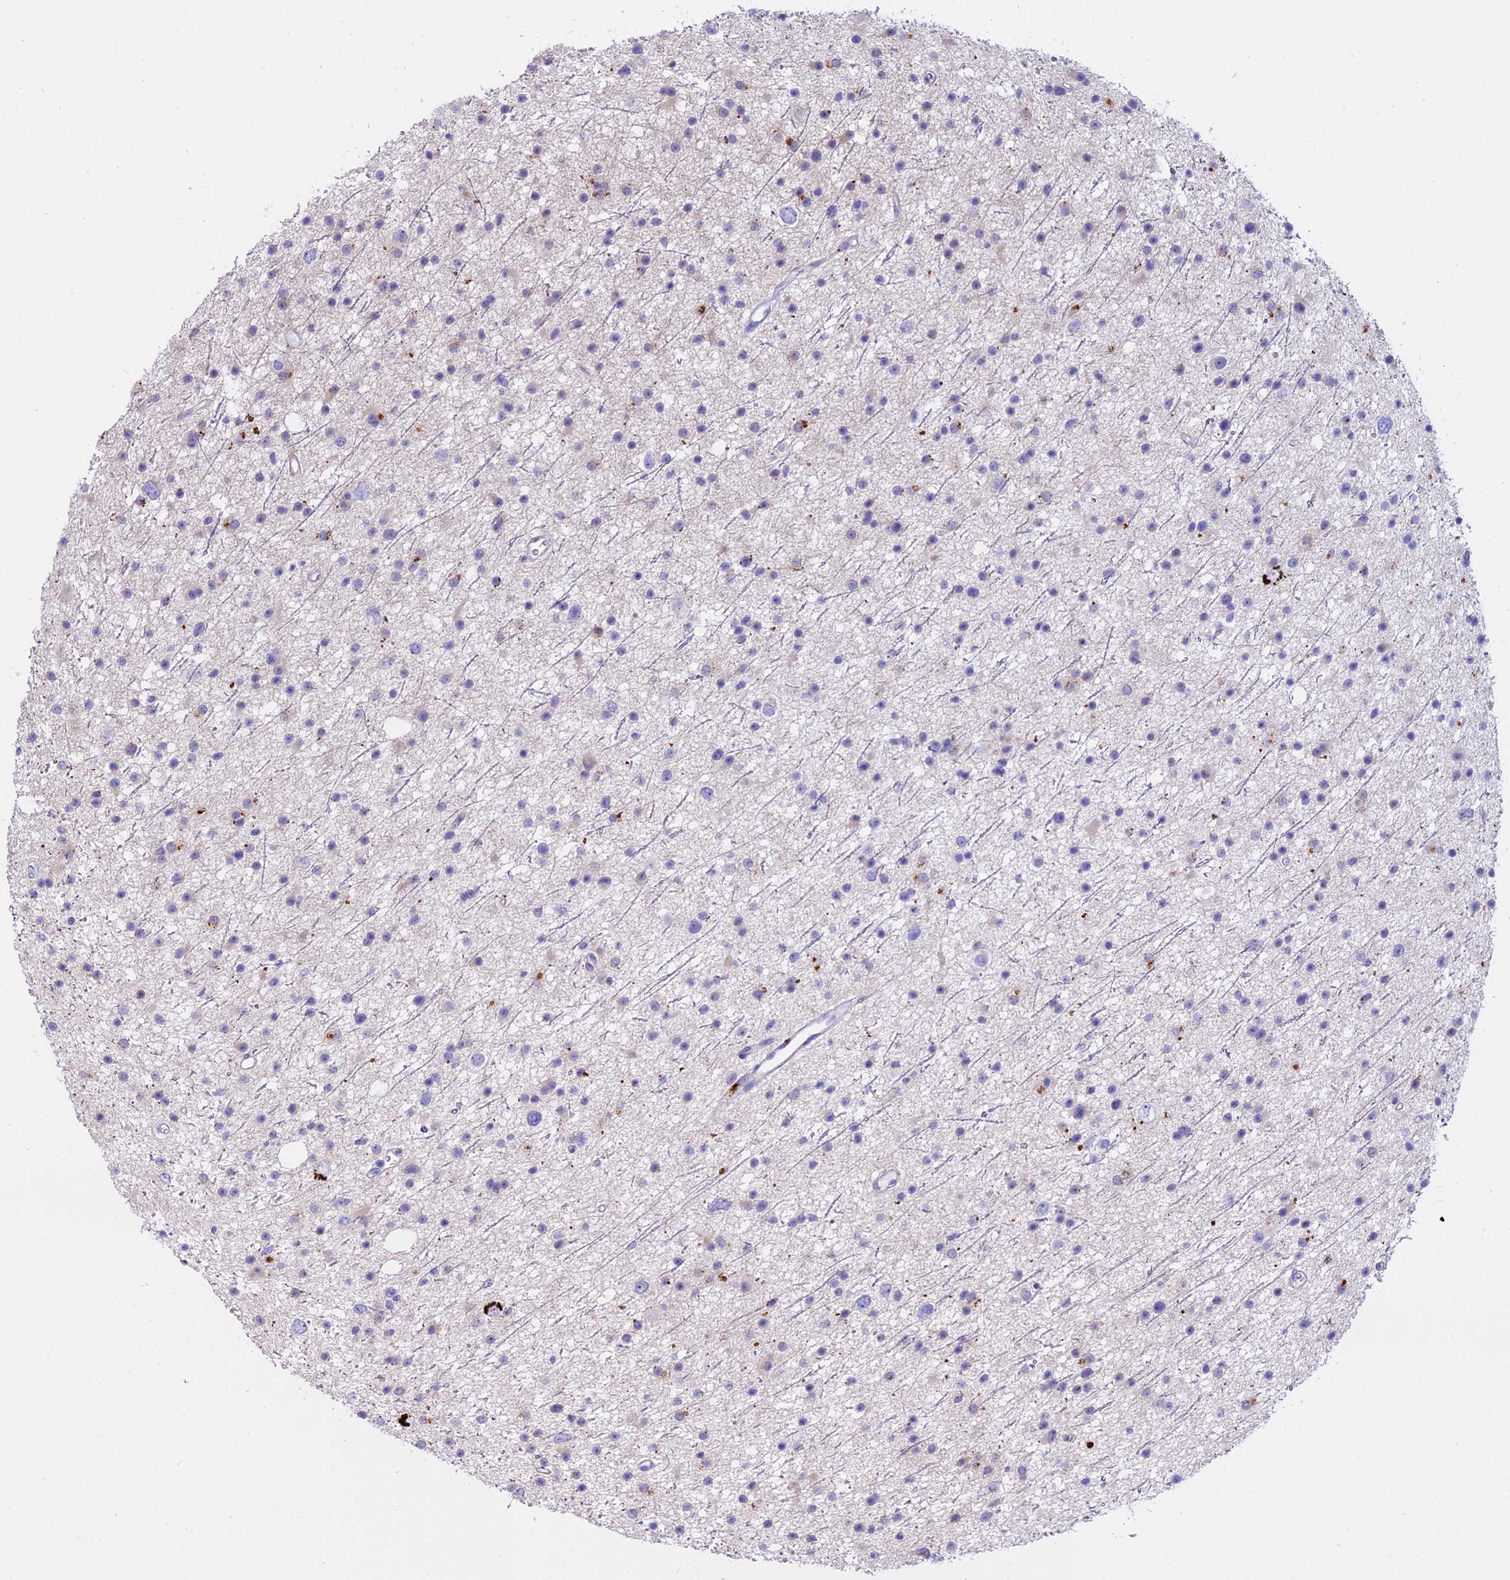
{"staining": {"intensity": "weak", "quantity": "<25%", "location": "cytoplasmic/membranous"}, "tissue": "glioma", "cell_type": "Tumor cells", "image_type": "cancer", "snomed": [{"axis": "morphology", "description": "Glioma, malignant, Low grade"}, {"axis": "topography", "description": "Cerebral cortex"}], "caption": "A micrograph of glioma stained for a protein reveals no brown staining in tumor cells.", "gene": "LYPD6", "patient": {"sex": "female", "age": 39}}